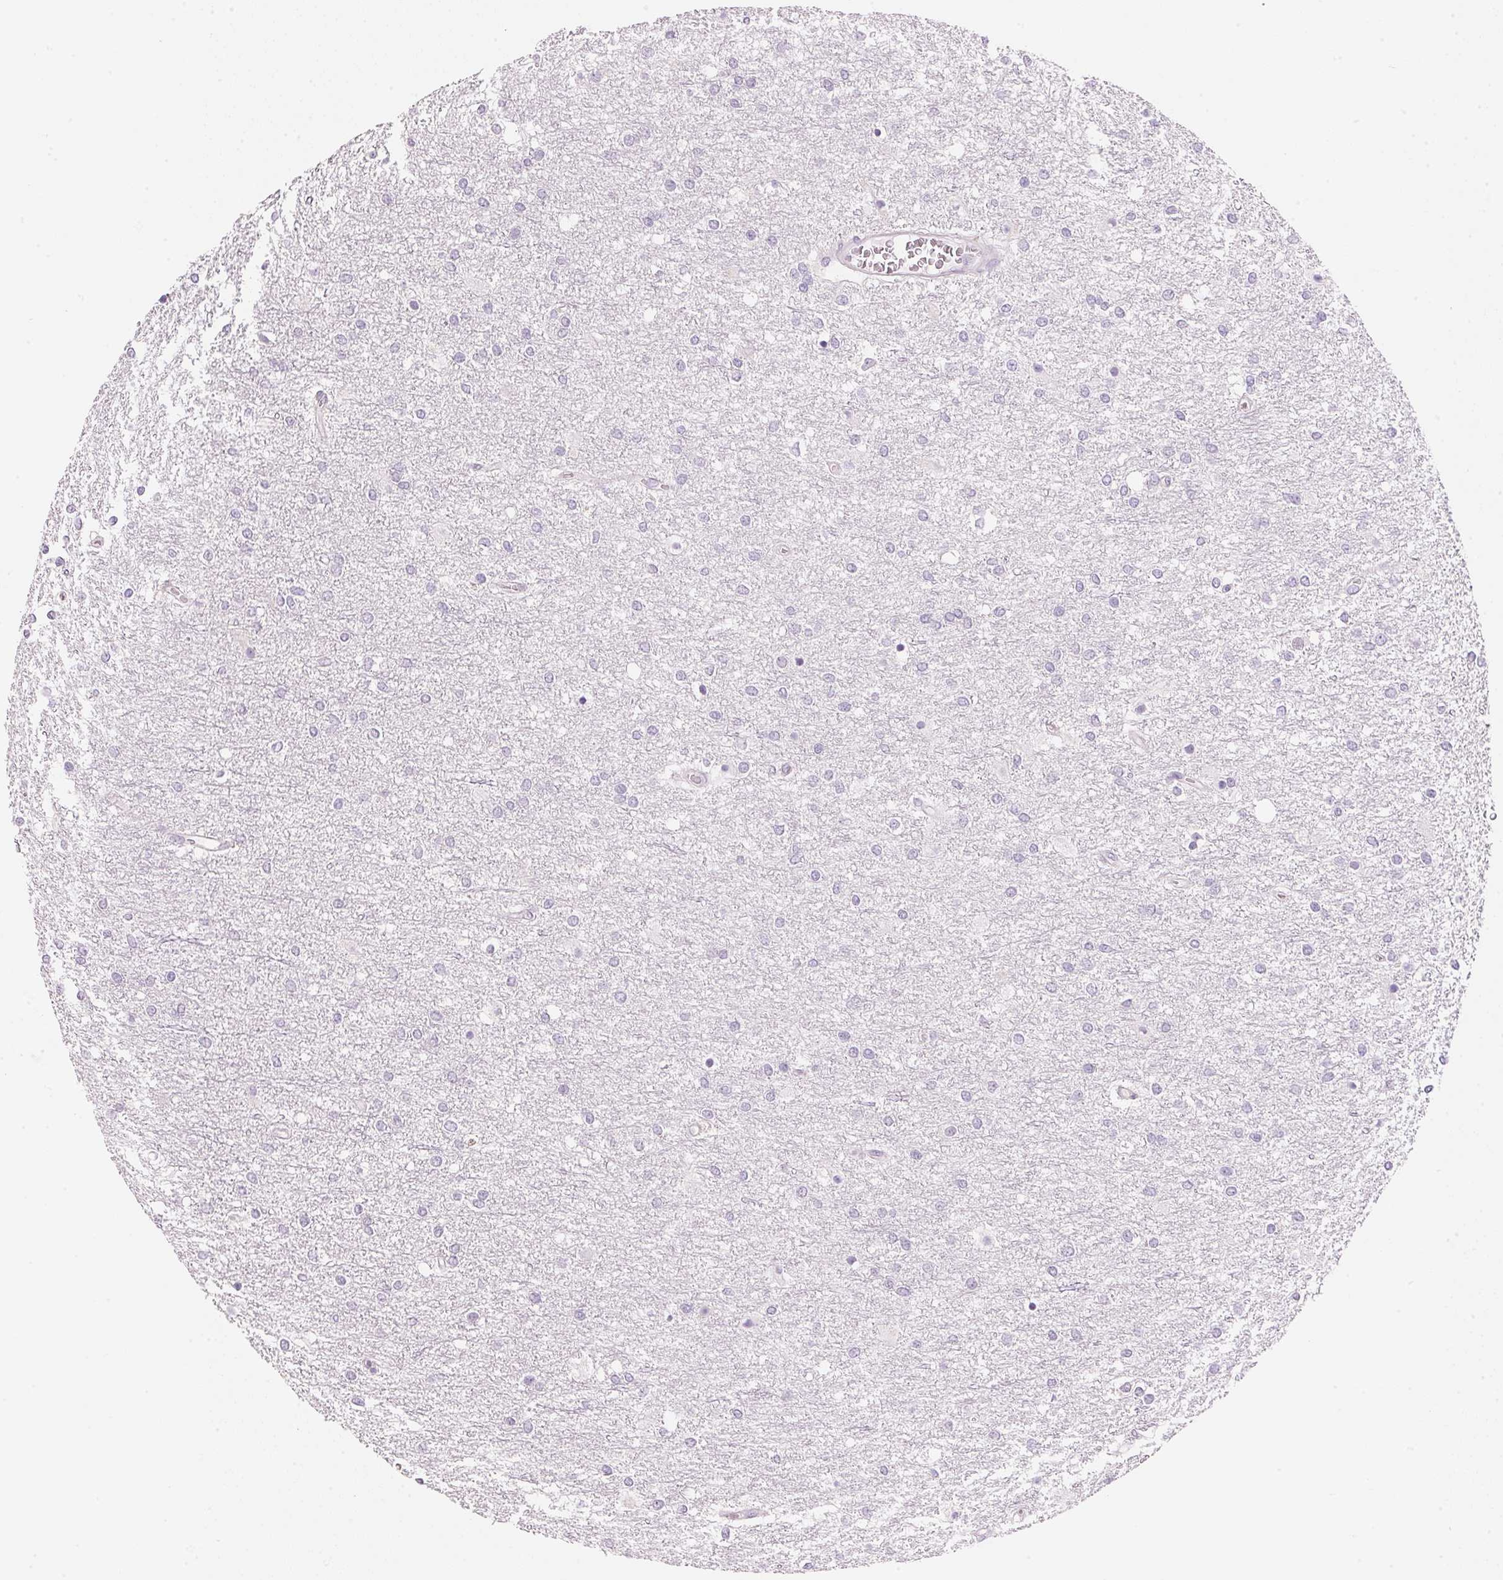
{"staining": {"intensity": "negative", "quantity": "none", "location": "none"}, "tissue": "glioma", "cell_type": "Tumor cells", "image_type": "cancer", "snomed": [{"axis": "morphology", "description": "Glioma, malignant, High grade"}, {"axis": "topography", "description": "Brain"}], "caption": "This is a image of immunohistochemistry staining of malignant glioma (high-grade), which shows no positivity in tumor cells.", "gene": "CYP11B1", "patient": {"sex": "female", "age": 61}}